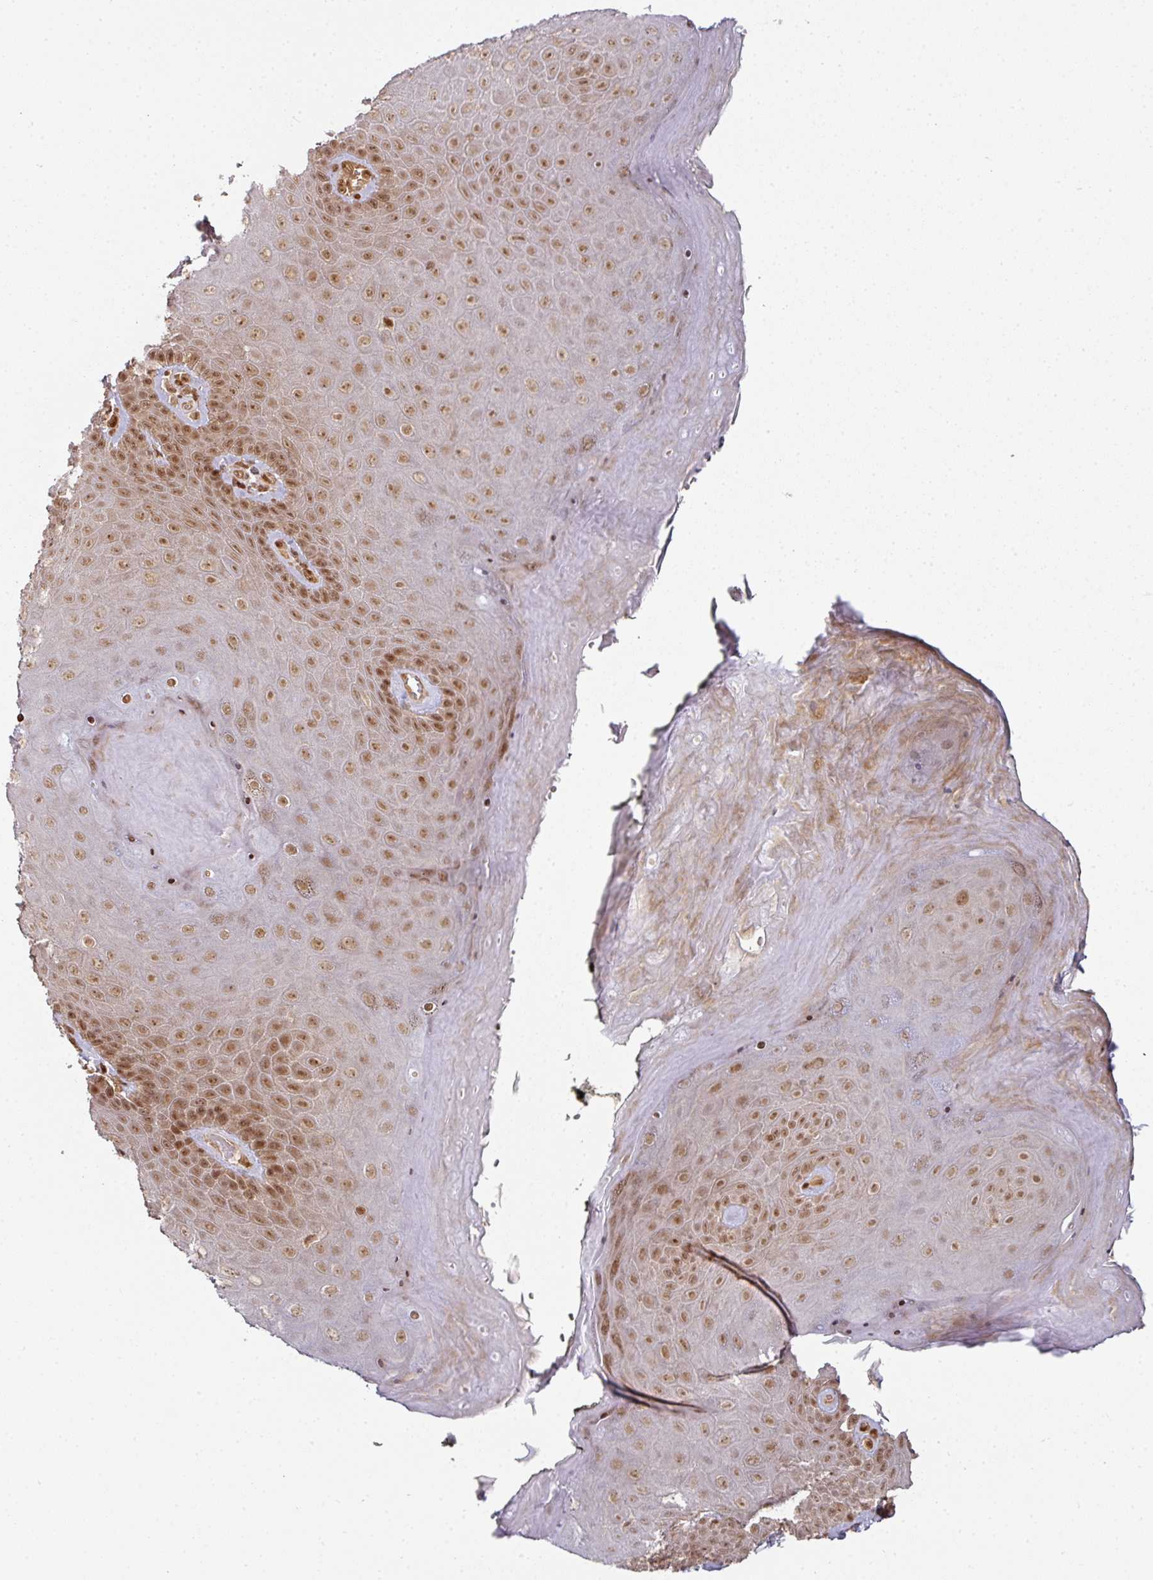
{"staining": {"intensity": "moderate", "quantity": ">75%", "location": "nuclear"}, "tissue": "skin", "cell_type": "Epidermal cells", "image_type": "normal", "snomed": [{"axis": "morphology", "description": "Normal tissue, NOS"}, {"axis": "topography", "description": "Anal"}, {"axis": "topography", "description": "Peripheral nerve tissue"}], "caption": "The histopathology image reveals immunohistochemical staining of benign skin. There is moderate nuclear expression is present in about >75% of epidermal cells. The protein of interest is shown in brown color, while the nuclei are stained blue.", "gene": "SIK3", "patient": {"sex": "male", "age": 53}}